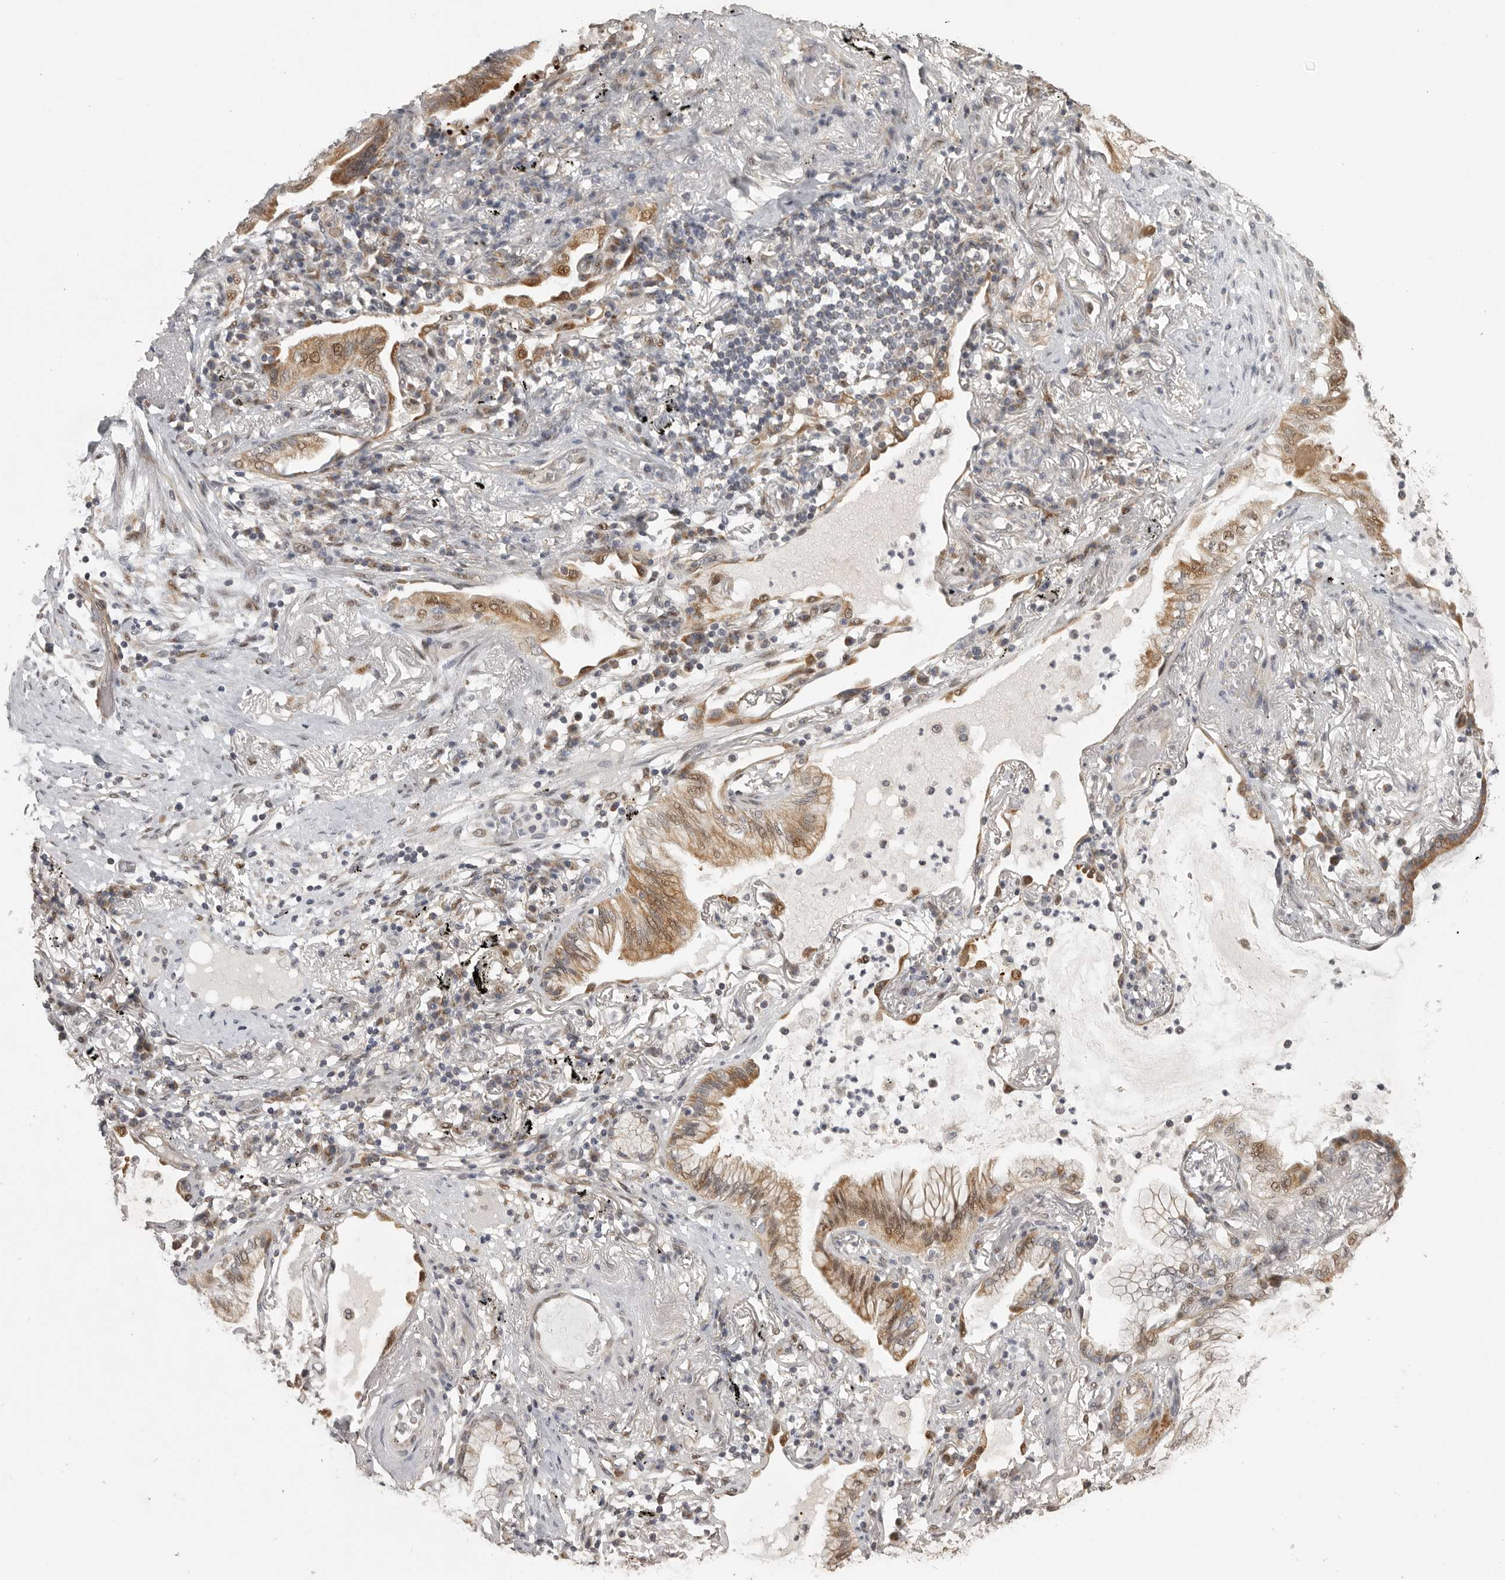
{"staining": {"intensity": "moderate", "quantity": ">75%", "location": "cytoplasmic/membranous,nuclear"}, "tissue": "lung cancer", "cell_type": "Tumor cells", "image_type": "cancer", "snomed": [{"axis": "morphology", "description": "Adenocarcinoma, NOS"}, {"axis": "topography", "description": "Lung"}], "caption": "A brown stain shows moderate cytoplasmic/membranous and nuclear expression of a protein in human lung adenocarcinoma tumor cells.", "gene": "POLE2", "patient": {"sex": "female", "age": 70}}